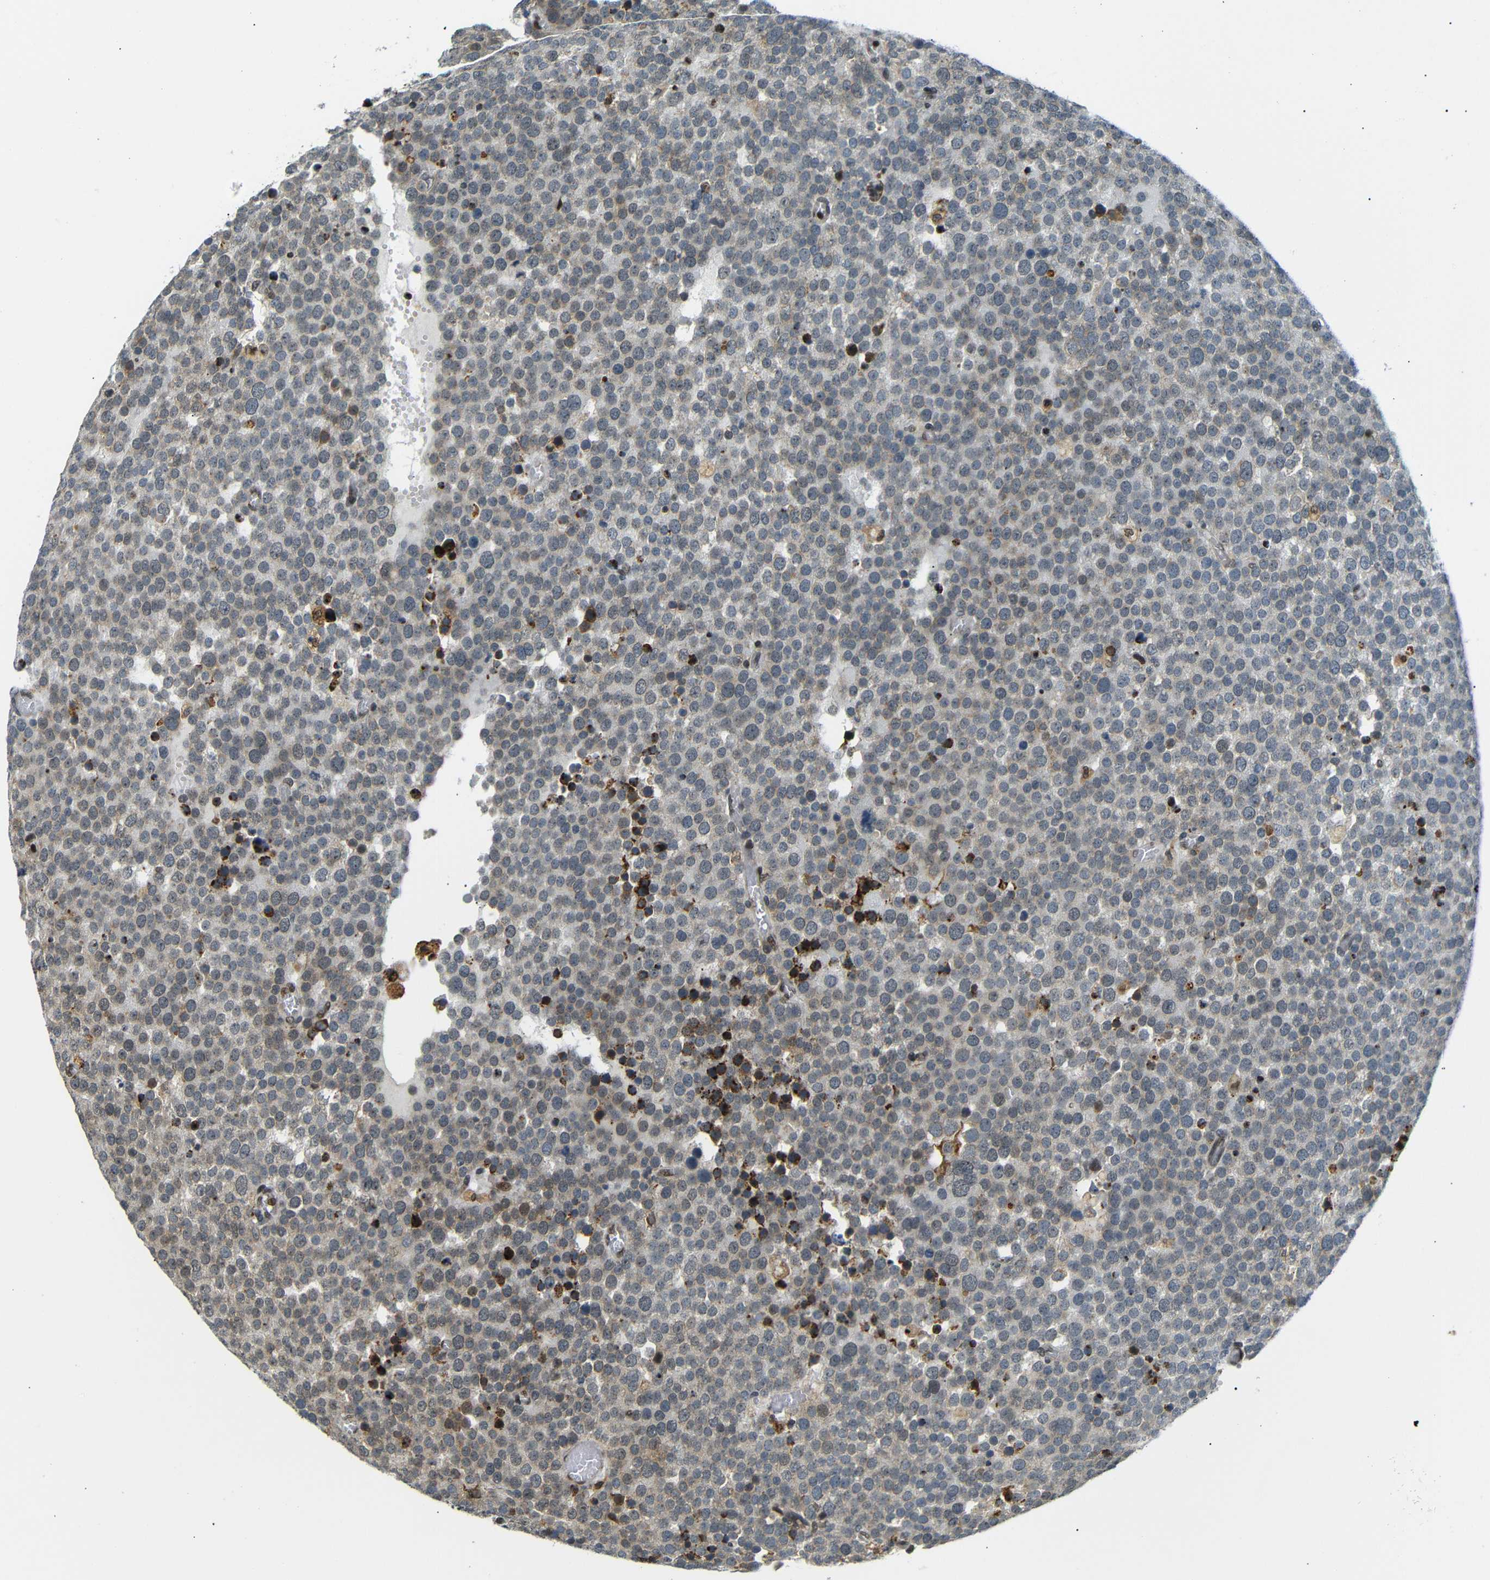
{"staining": {"intensity": "weak", "quantity": "25%-75%", "location": "cytoplasmic/membranous"}, "tissue": "testis cancer", "cell_type": "Tumor cells", "image_type": "cancer", "snomed": [{"axis": "morphology", "description": "Normal tissue, NOS"}, {"axis": "morphology", "description": "Seminoma, NOS"}, {"axis": "topography", "description": "Testis"}], "caption": "Immunohistochemistry (IHC) micrograph of neoplastic tissue: human testis cancer stained using immunohistochemistry reveals low levels of weak protein expression localized specifically in the cytoplasmic/membranous of tumor cells, appearing as a cytoplasmic/membranous brown color.", "gene": "SPCS2", "patient": {"sex": "male", "age": 71}}